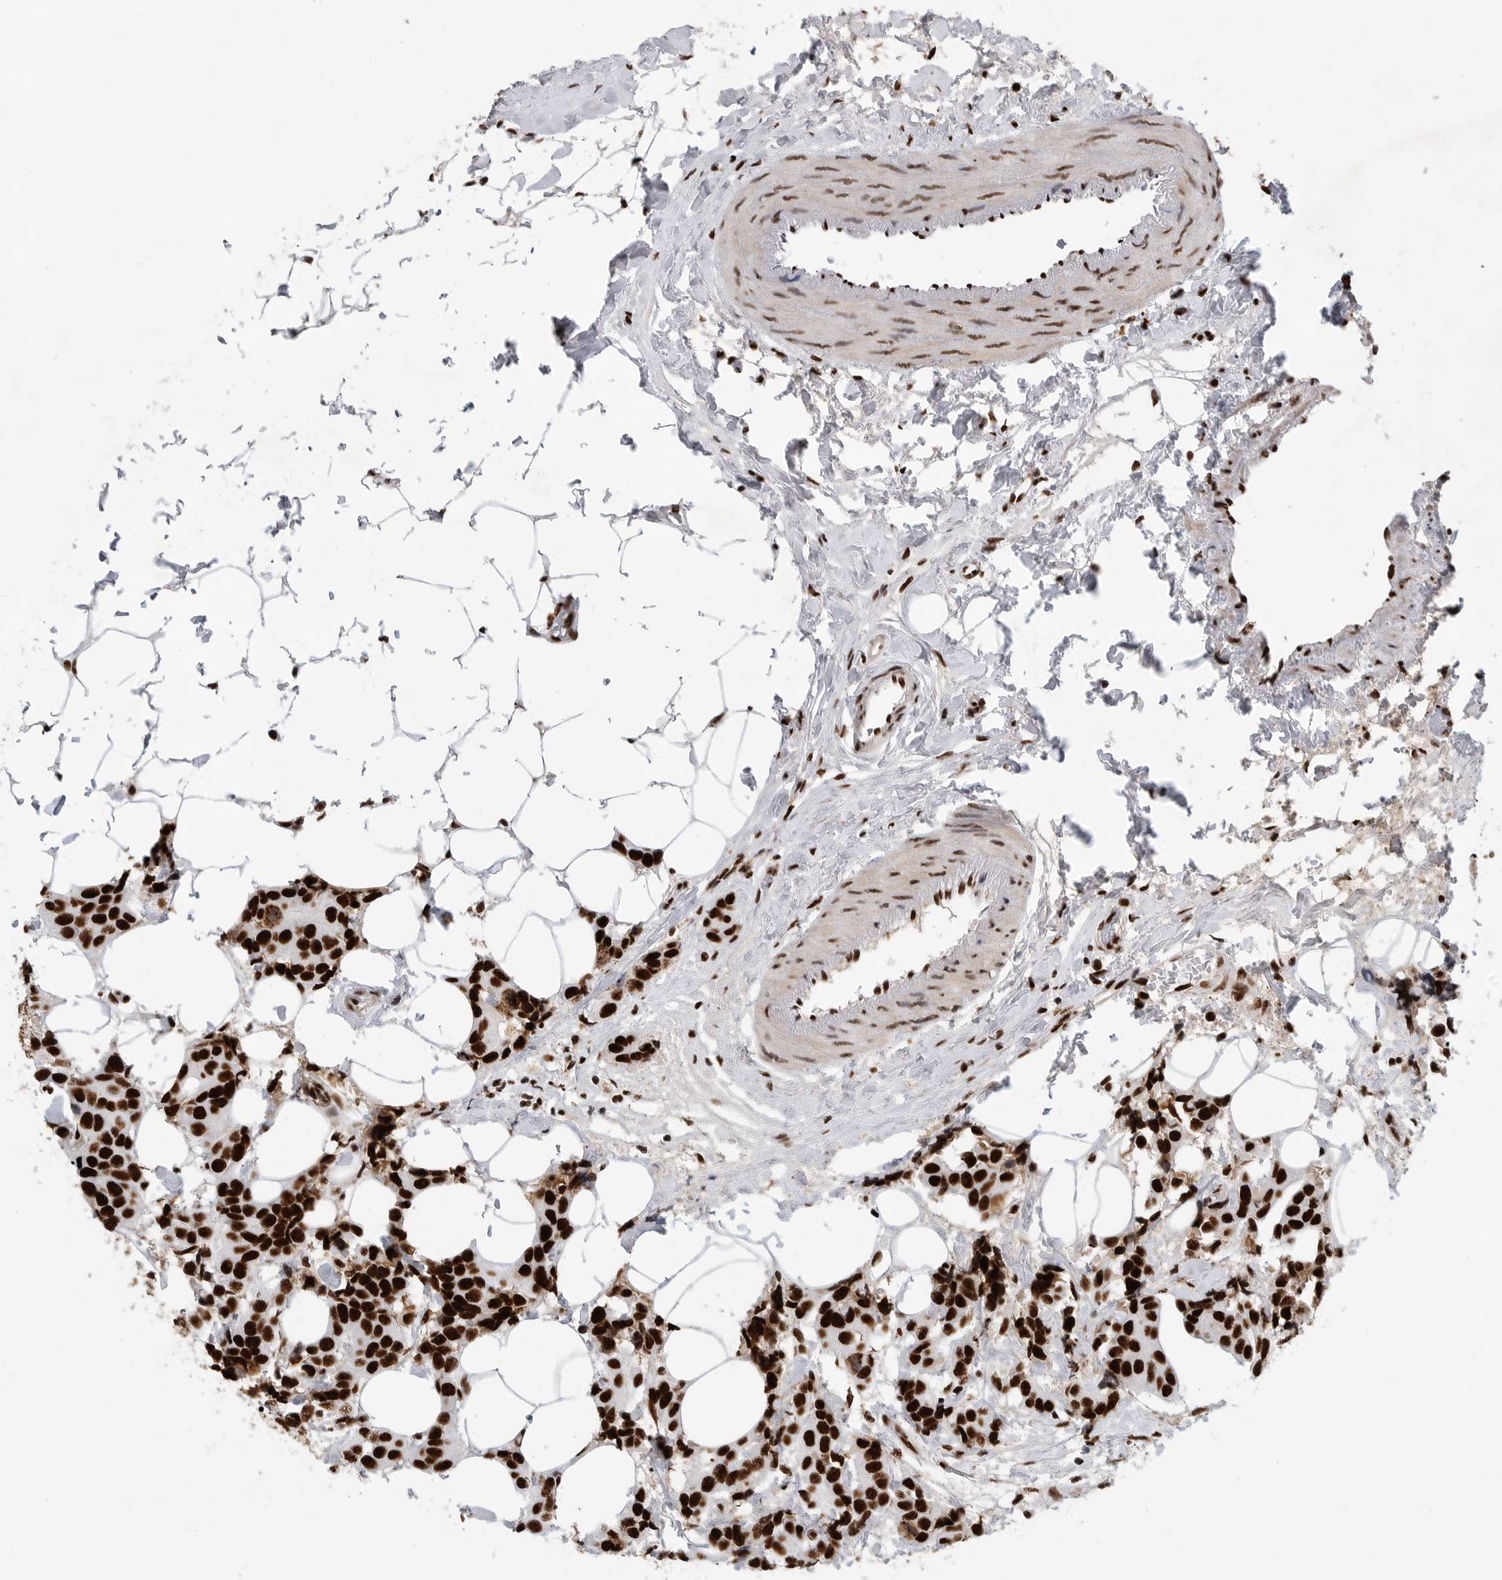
{"staining": {"intensity": "strong", "quantity": ">75%", "location": "nuclear"}, "tissue": "breast cancer", "cell_type": "Tumor cells", "image_type": "cancer", "snomed": [{"axis": "morphology", "description": "Normal tissue, NOS"}, {"axis": "morphology", "description": "Duct carcinoma"}, {"axis": "topography", "description": "Breast"}], "caption": "Breast infiltrating ductal carcinoma tissue reveals strong nuclear staining in about >75% of tumor cells, visualized by immunohistochemistry.", "gene": "BCLAF1", "patient": {"sex": "female", "age": 39}}